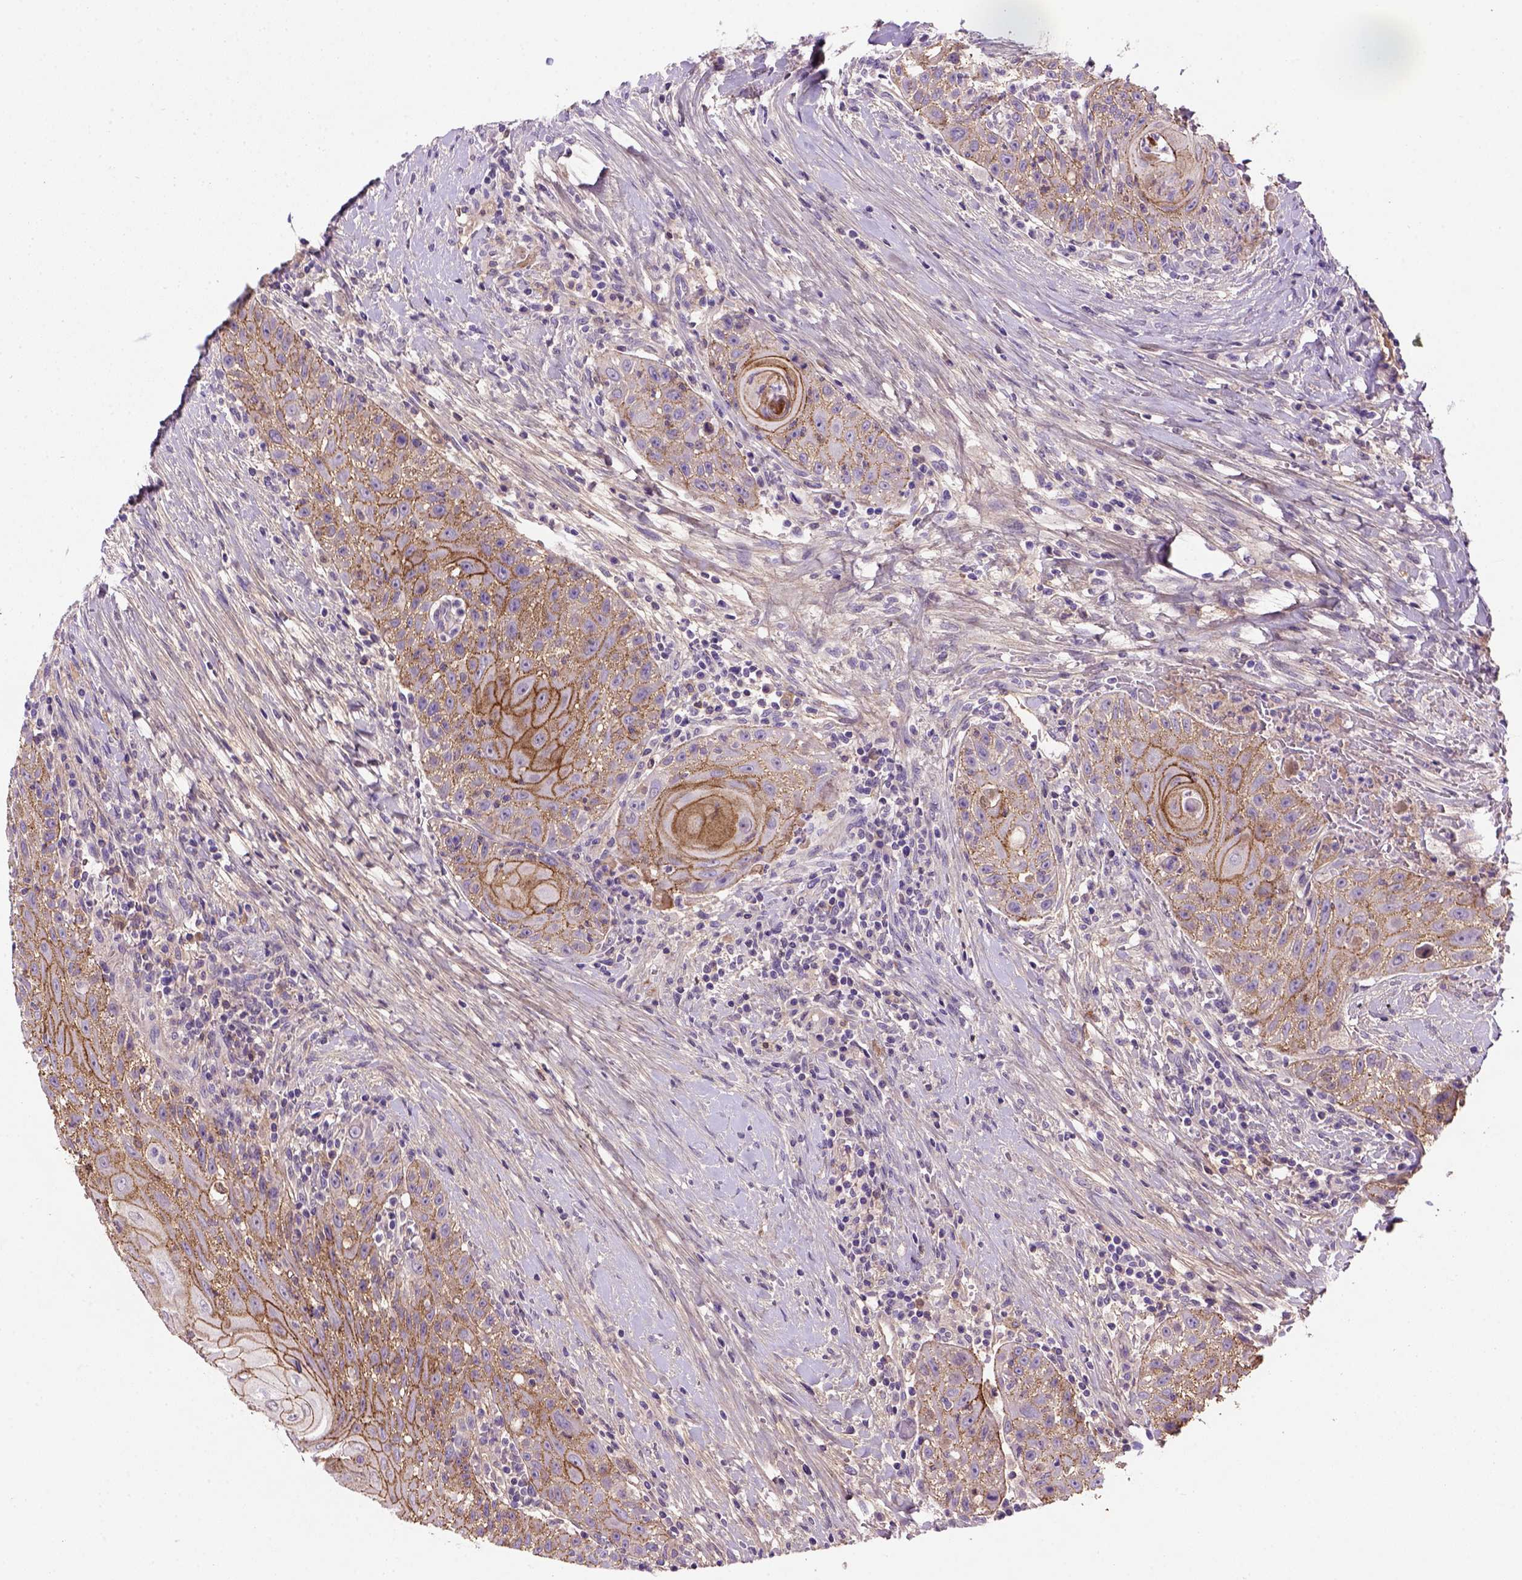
{"staining": {"intensity": "moderate", "quantity": ">75%", "location": "cytoplasmic/membranous"}, "tissue": "head and neck cancer", "cell_type": "Tumor cells", "image_type": "cancer", "snomed": [{"axis": "morphology", "description": "Squamous cell carcinoma, NOS"}, {"axis": "topography", "description": "Head-Neck"}], "caption": "Human squamous cell carcinoma (head and neck) stained with a brown dye demonstrates moderate cytoplasmic/membranous positive staining in about >75% of tumor cells.", "gene": "CDH1", "patient": {"sex": "male", "age": 69}}